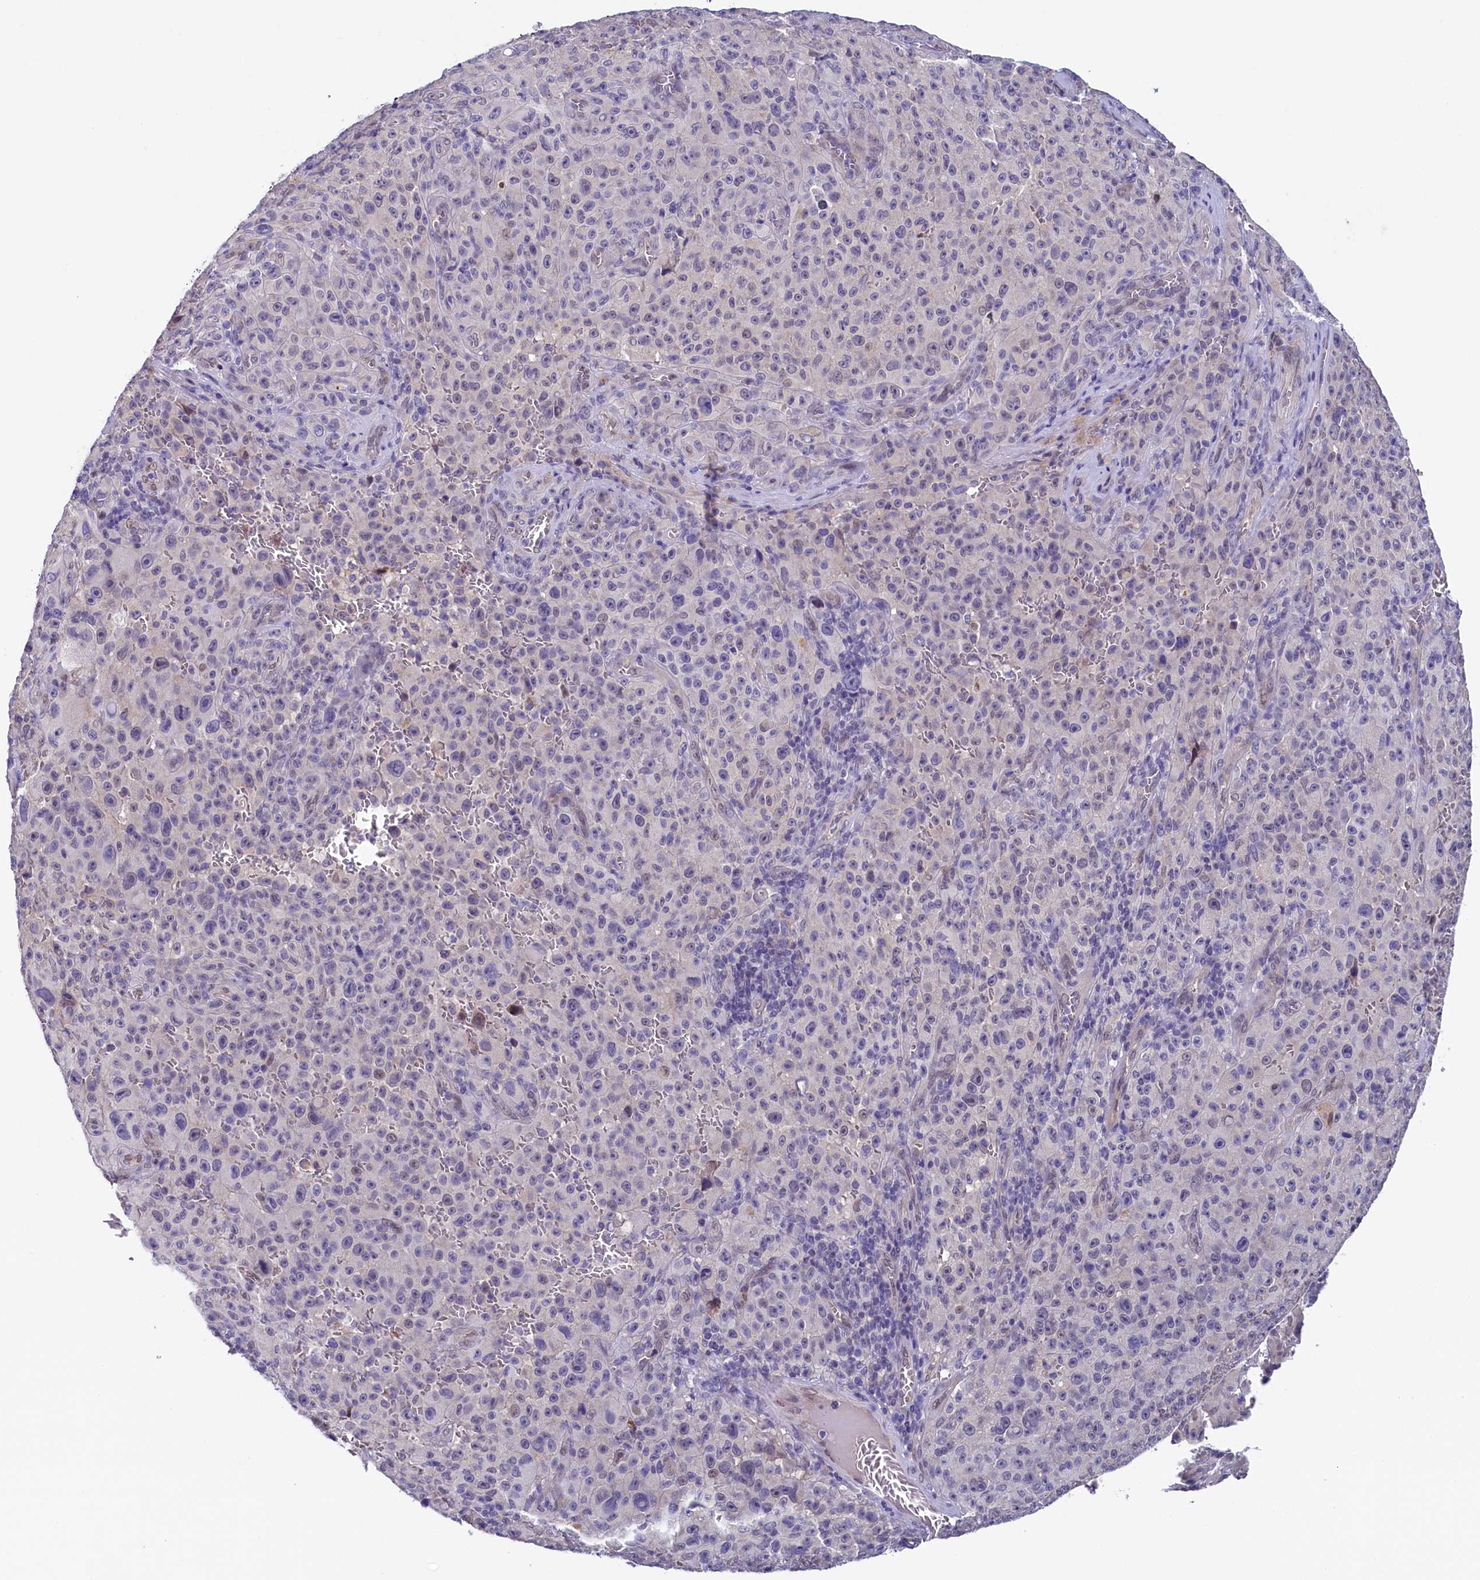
{"staining": {"intensity": "weak", "quantity": "<25%", "location": "nuclear"}, "tissue": "melanoma", "cell_type": "Tumor cells", "image_type": "cancer", "snomed": [{"axis": "morphology", "description": "Malignant melanoma, NOS"}, {"axis": "topography", "description": "Skin"}], "caption": "Malignant melanoma stained for a protein using immunohistochemistry (IHC) exhibits no positivity tumor cells.", "gene": "FLYWCH2", "patient": {"sex": "female", "age": 82}}